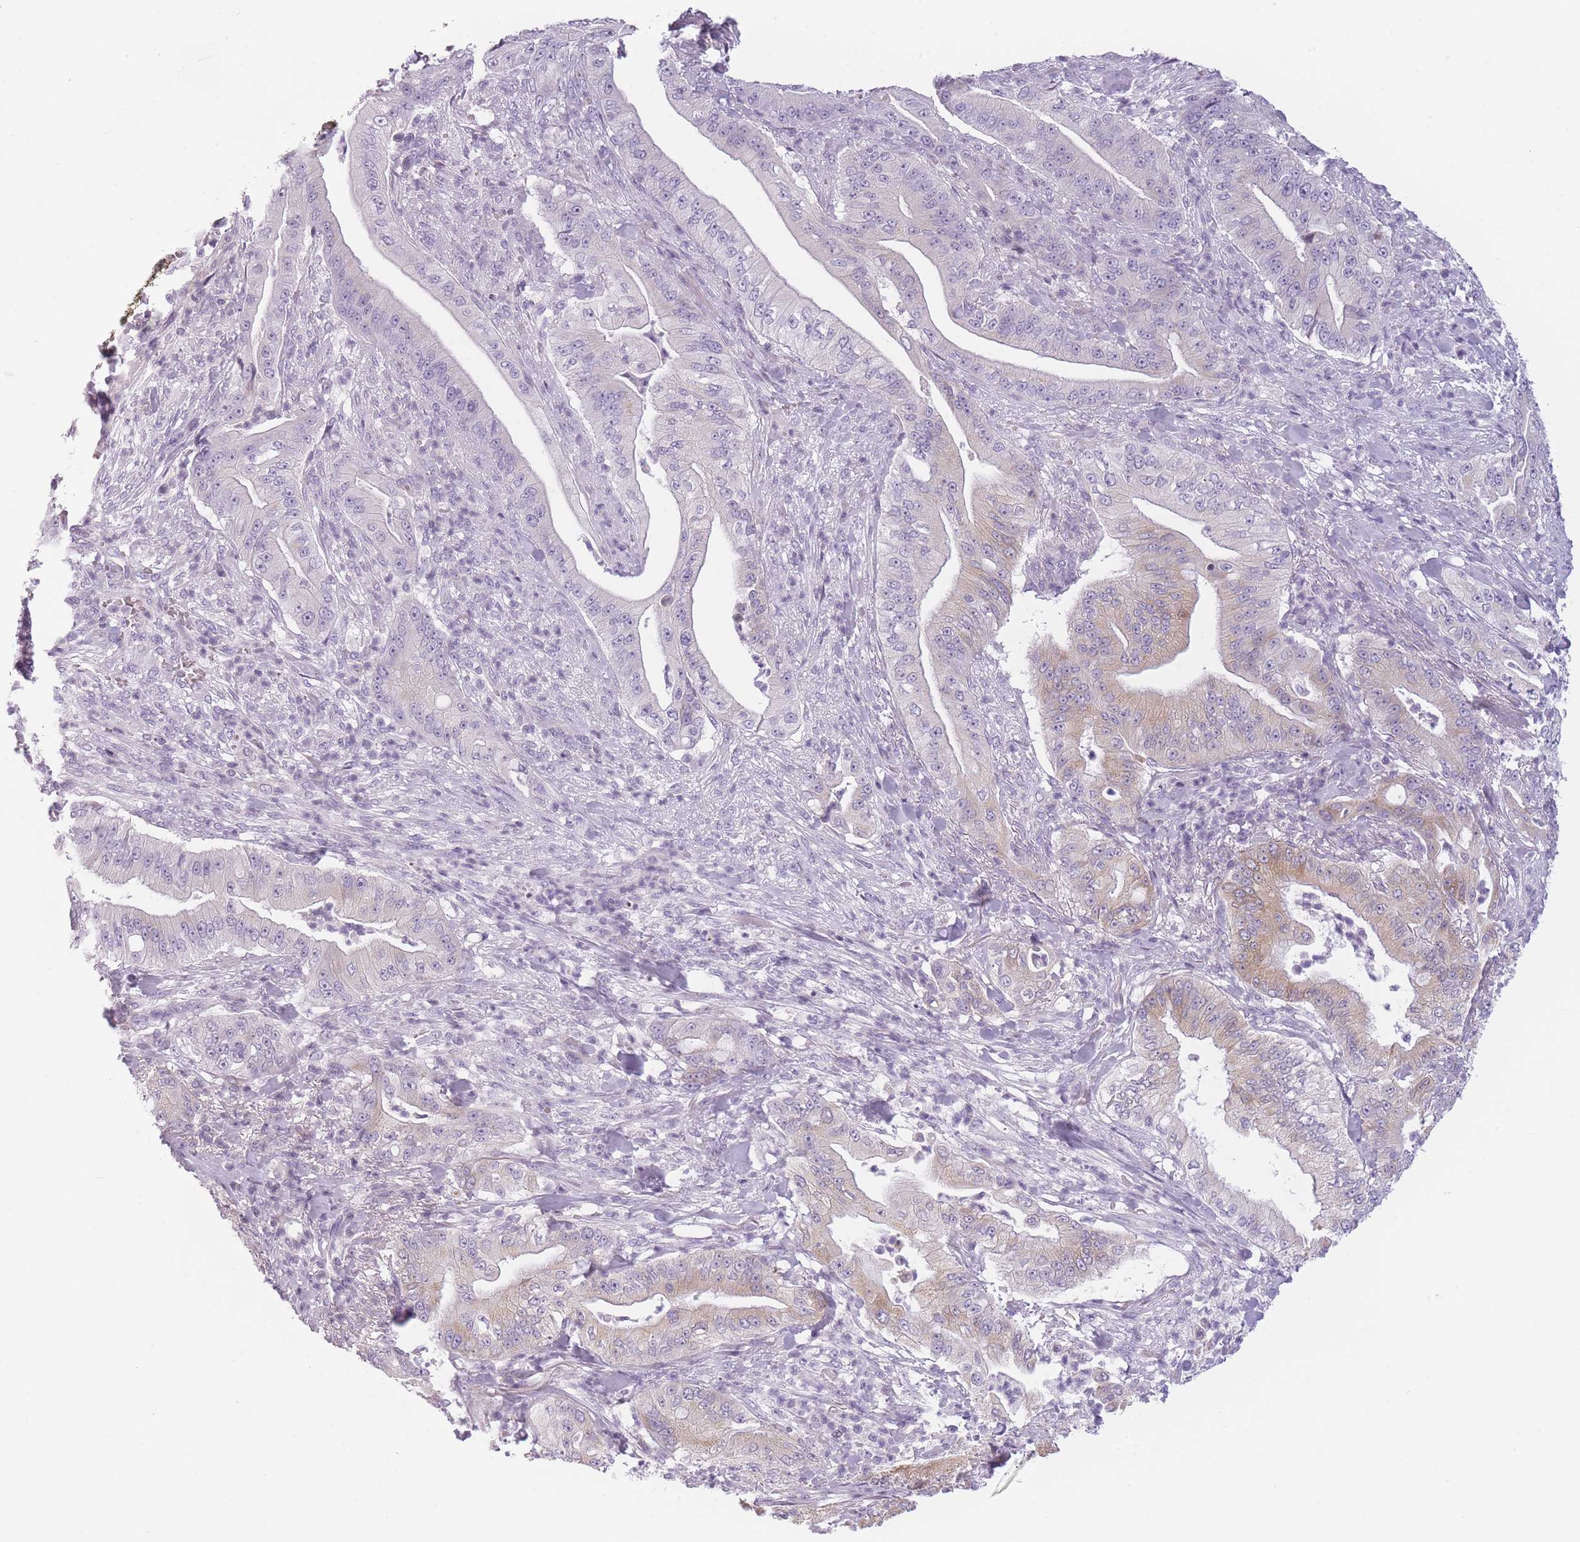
{"staining": {"intensity": "moderate", "quantity": "<25%", "location": "cytoplasmic/membranous"}, "tissue": "pancreatic cancer", "cell_type": "Tumor cells", "image_type": "cancer", "snomed": [{"axis": "morphology", "description": "Adenocarcinoma, NOS"}, {"axis": "topography", "description": "Pancreas"}], "caption": "Pancreatic cancer (adenocarcinoma) was stained to show a protein in brown. There is low levels of moderate cytoplasmic/membranous staining in approximately <25% of tumor cells.", "gene": "GGT1", "patient": {"sex": "male", "age": 71}}